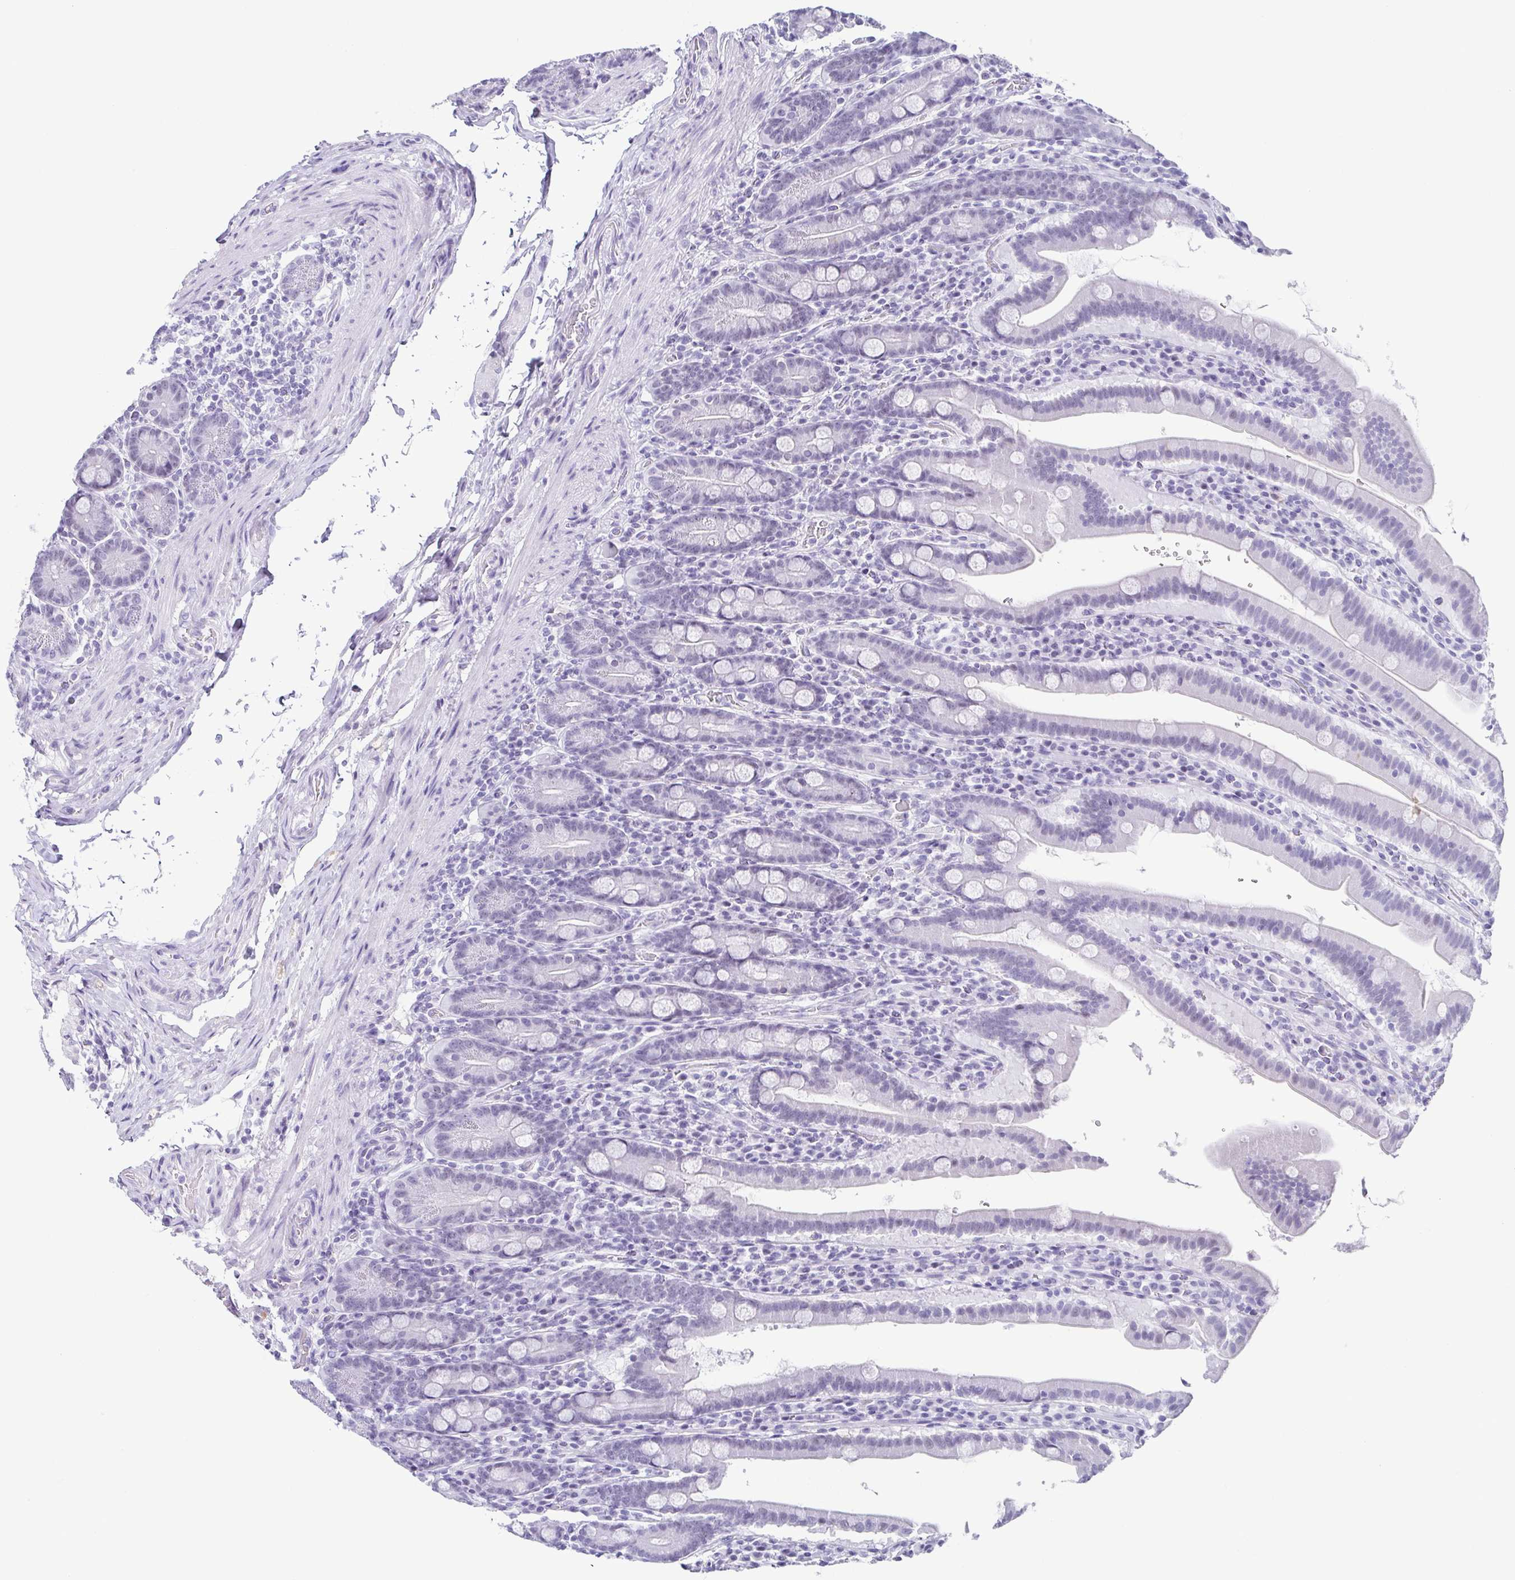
{"staining": {"intensity": "negative", "quantity": "none", "location": "none"}, "tissue": "small intestine", "cell_type": "Glandular cells", "image_type": "normal", "snomed": [{"axis": "morphology", "description": "Normal tissue, NOS"}, {"axis": "topography", "description": "Small intestine"}], "caption": "There is no significant expression in glandular cells of small intestine. The staining is performed using DAB brown chromogen with nuclei counter-stained in using hematoxylin.", "gene": "ESX1", "patient": {"sex": "male", "age": 26}}